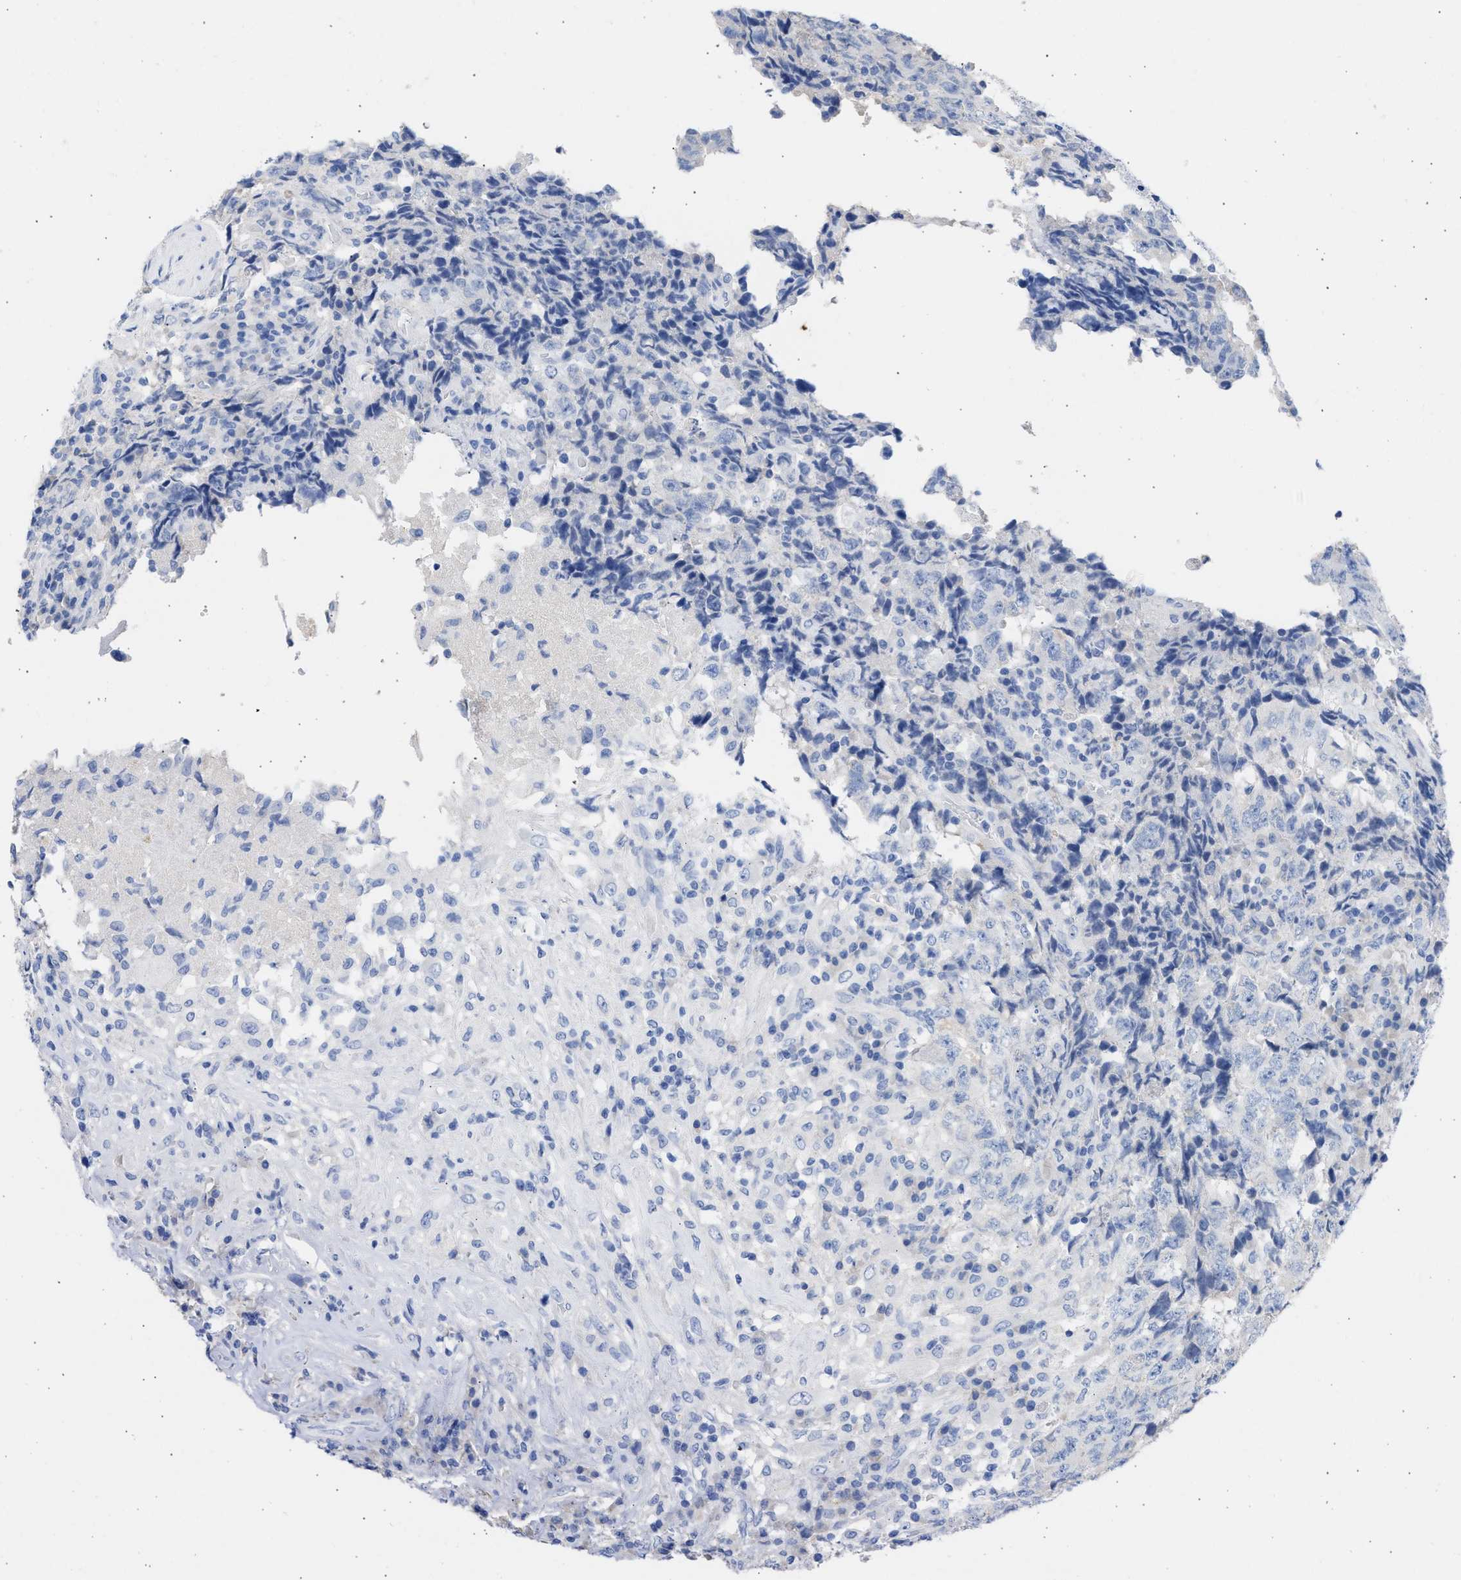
{"staining": {"intensity": "negative", "quantity": "none", "location": "none"}, "tissue": "testis cancer", "cell_type": "Tumor cells", "image_type": "cancer", "snomed": [{"axis": "morphology", "description": "Necrosis, NOS"}, {"axis": "morphology", "description": "Carcinoma, Embryonal, NOS"}, {"axis": "topography", "description": "Testis"}], "caption": "Testis embryonal carcinoma was stained to show a protein in brown. There is no significant expression in tumor cells.", "gene": "RSPH1", "patient": {"sex": "male", "age": 19}}